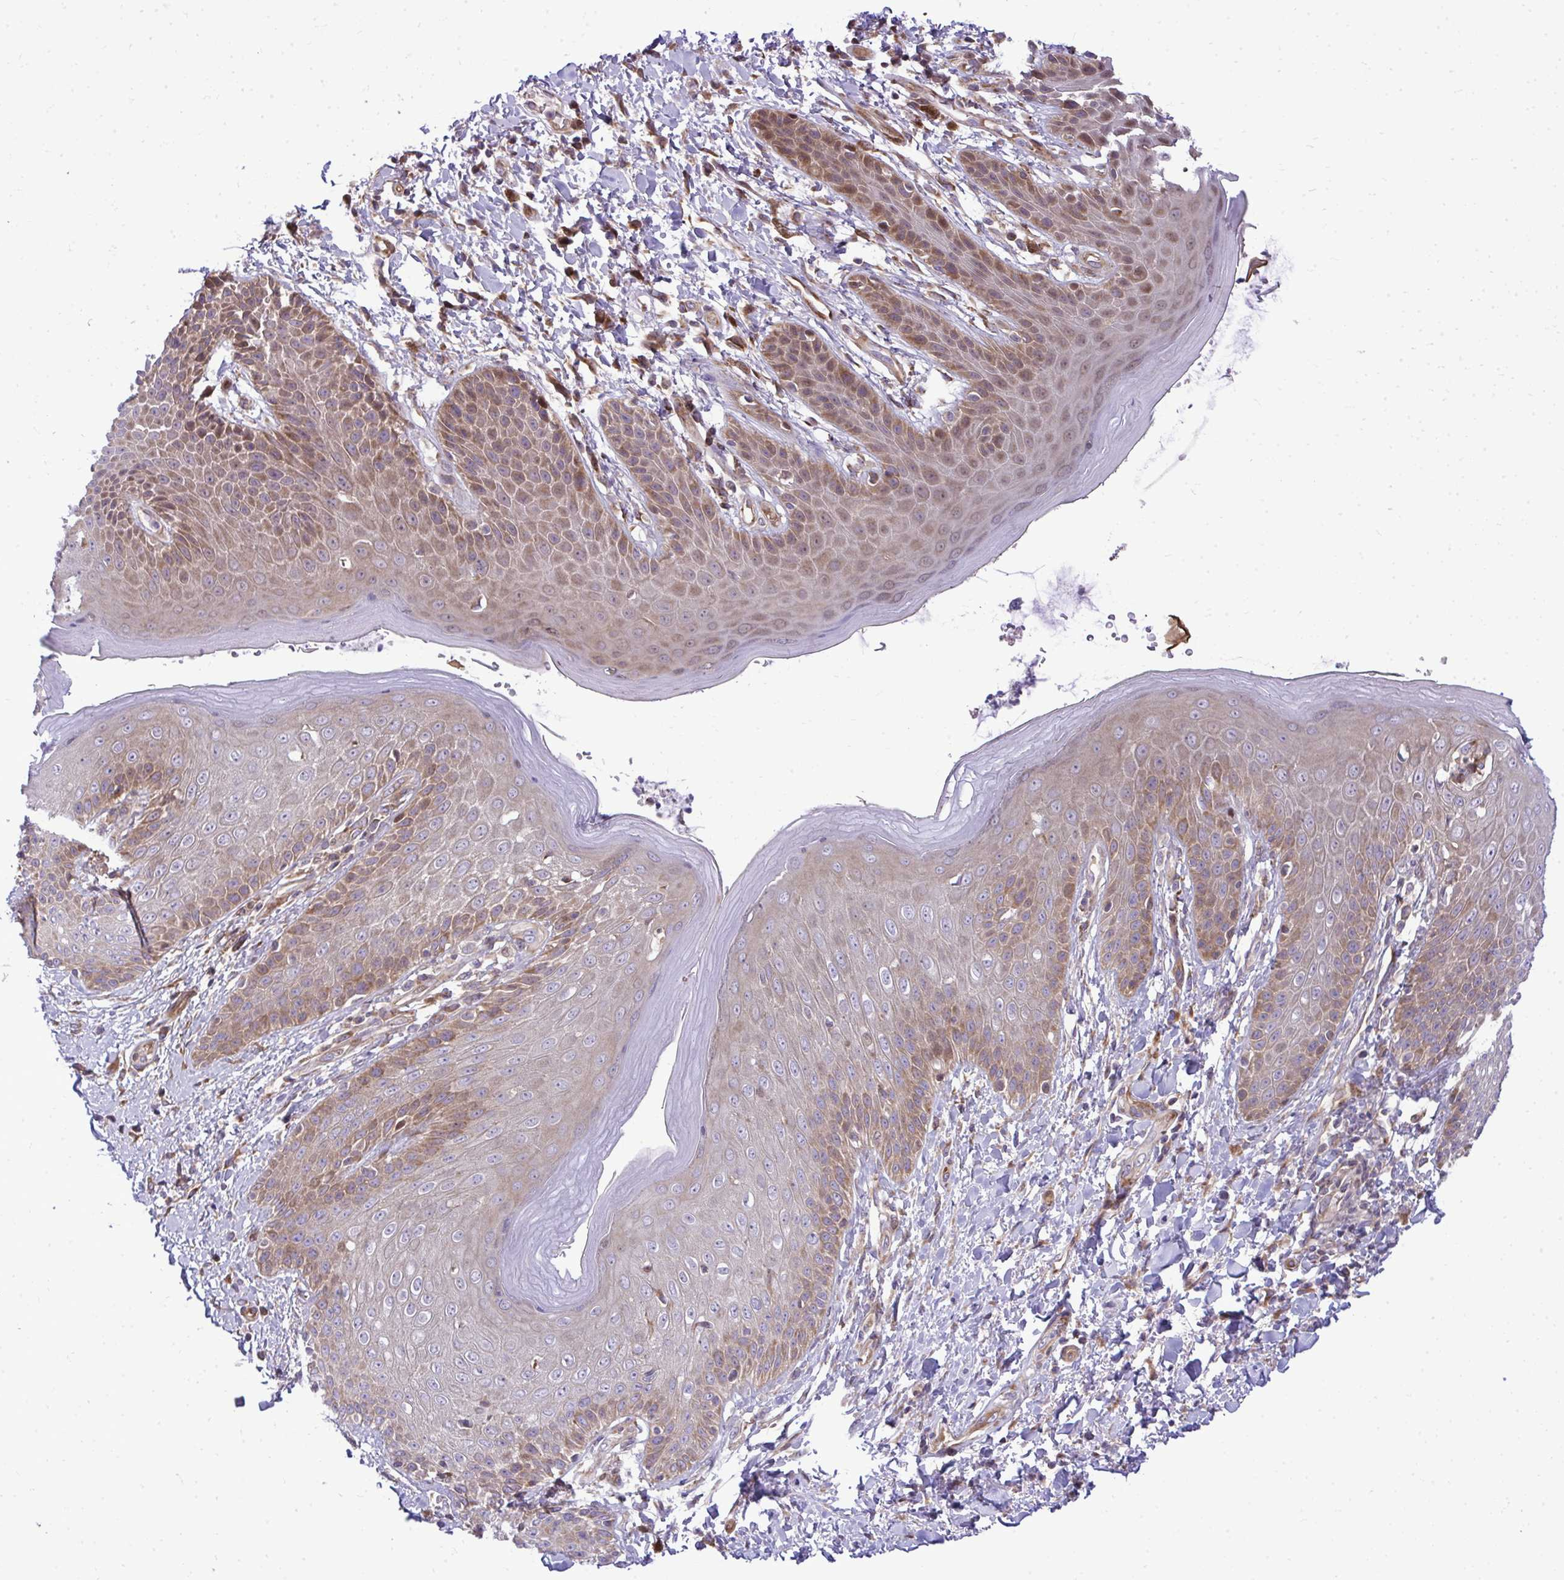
{"staining": {"intensity": "moderate", "quantity": "25%-75%", "location": "cytoplasmic/membranous"}, "tissue": "skin", "cell_type": "Epidermal cells", "image_type": "normal", "snomed": [{"axis": "morphology", "description": "Normal tissue, NOS"}, {"axis": "topography", "description": "Anal"}, {"axis": "topography", "description": "Peripheral nerve tissue"}], "caption": "The photomicrograph shows staining of benign skin, revealing moderate cytoplasmic/membranous protein staining (brown color) within epidermal cells. (DAB (3,3'-diaminobenzidine) IHC, brown staining for protein, blue staining for nuclei).", "gene": "ZSCAN9", "patient": {"sex": "male", "age": 51}}